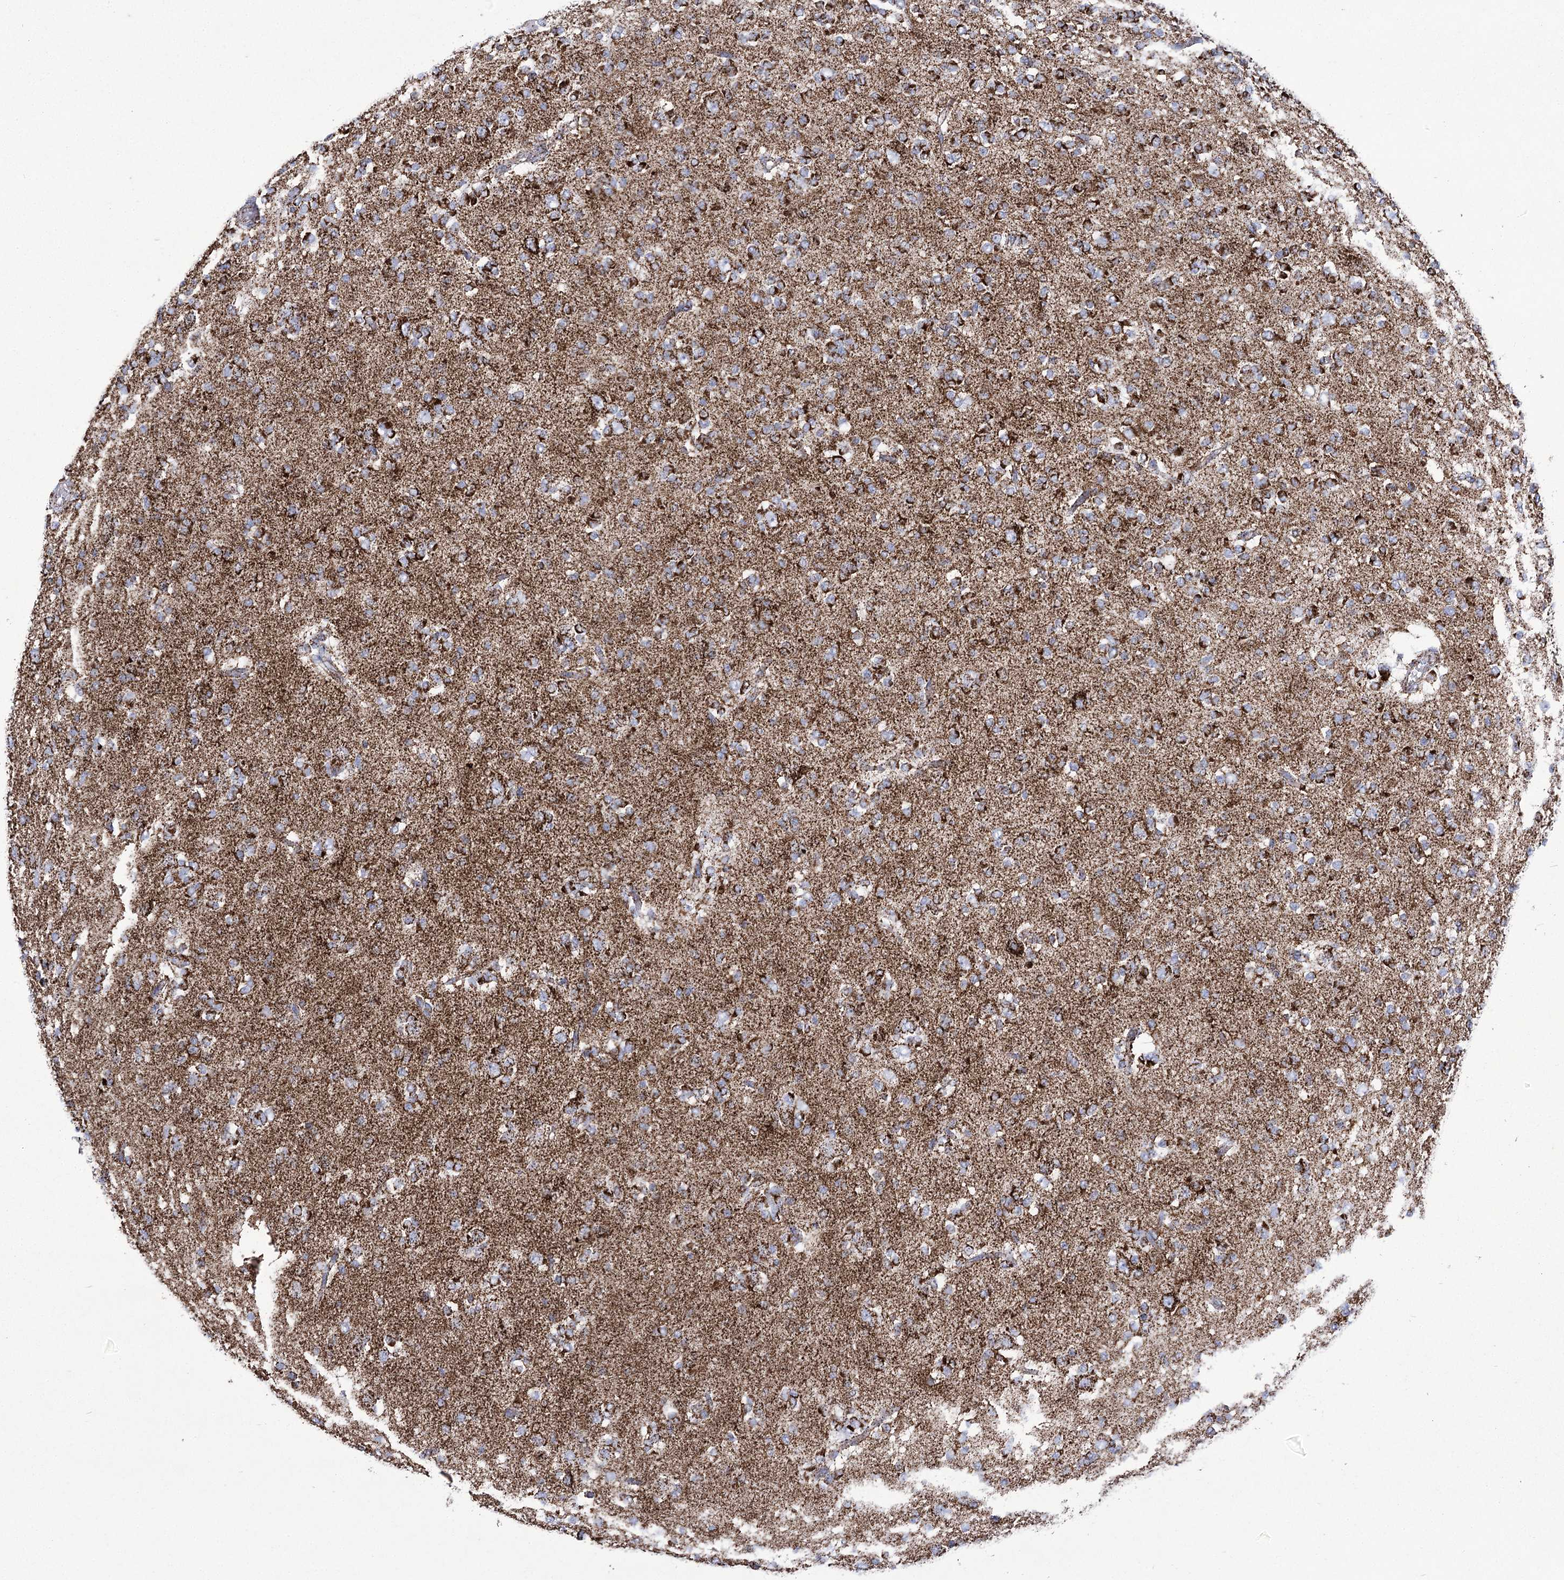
{"staining": {"intensity": "strong", "quantity": ">75%", "location": "cytoplasmic/membranous"}, "tissue": "glioma", "cell_type": "Tumor cells", "image_type": "cancer", "snomed": [{"axis": "morphology", "description": "Glioma, malignant, Low grade"}, {"axis": "topography", "description": "Brain"}], "caption": "Brown immunohistochemical staining in glioma reveals strong cytoplasmic/membranous staining in approximately >75% of tumor cells. Using DAB (brown) and hematoxylin (blue) stains, captured at high magnification using brightfield microscopy.", "gene": "PDHB", "patient": {"sex": "male", "age": 38}}